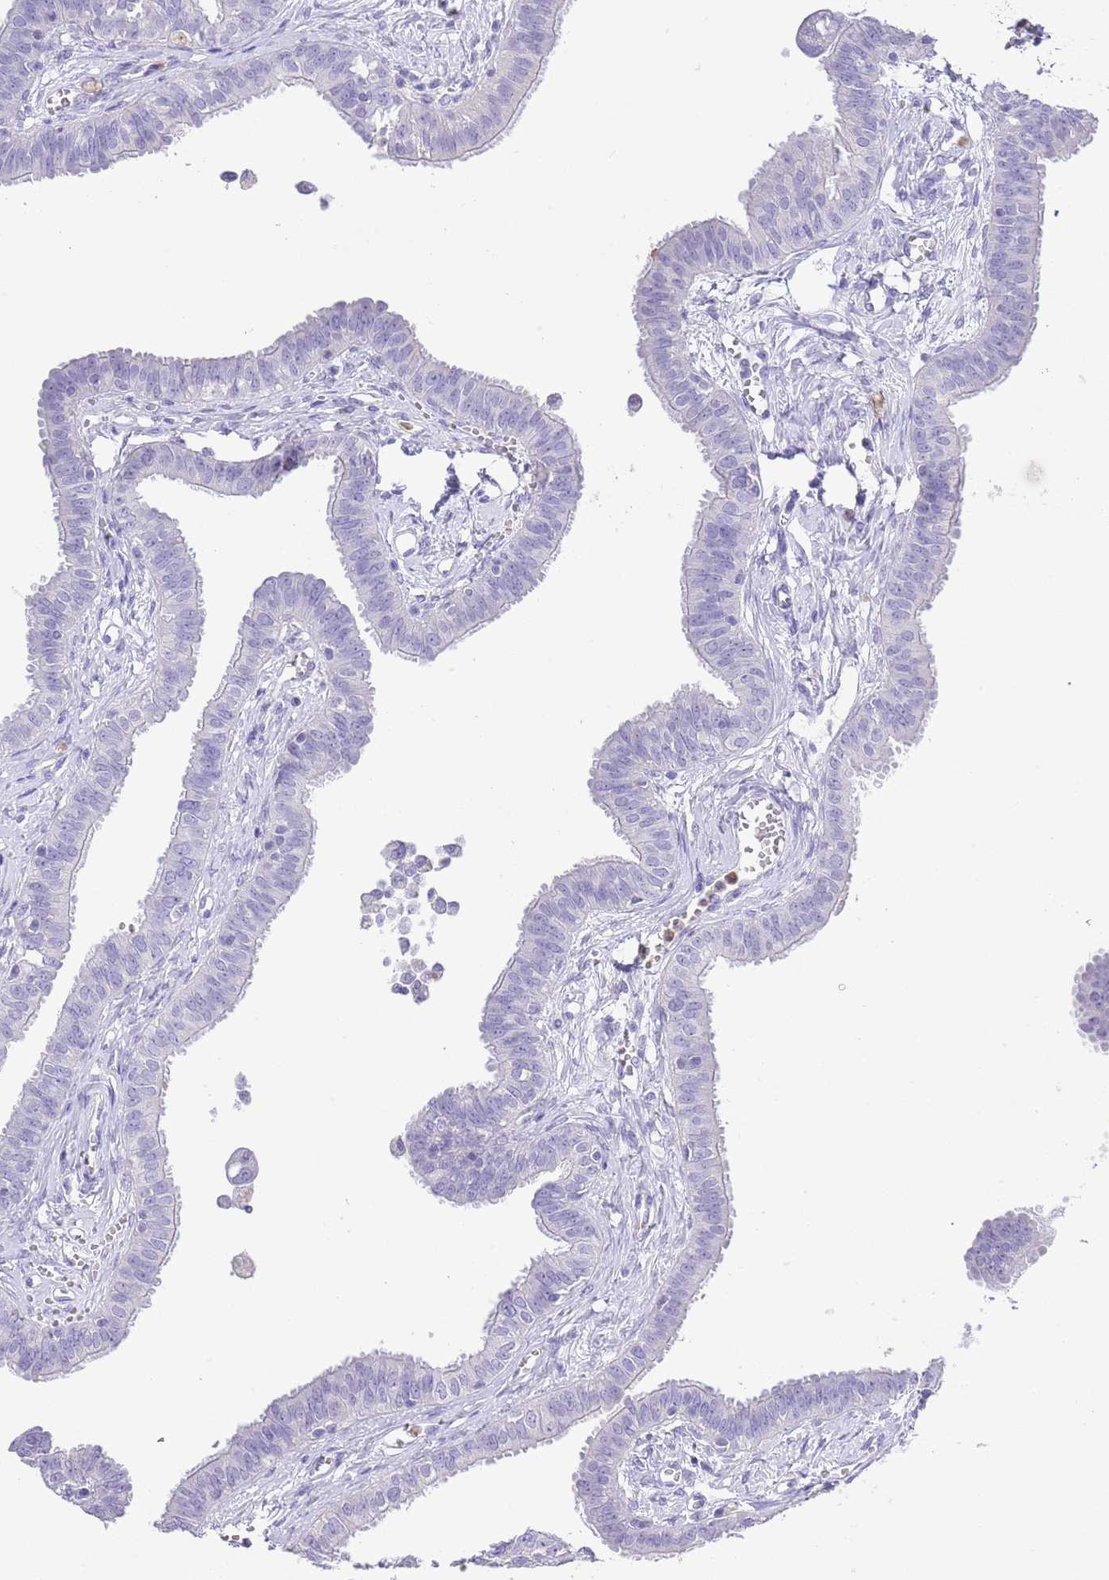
{"staining": {"intensity": "negative", "quantity": "none", "location": "none"}, "tissue": "fallopian tube", "cell_type": "Glandular cells", "image_type": "normal", "snomed": [{"axis": "morphology", "description": "Normal tissue, NOS"}, {"axis": "morphology", "description": "Carcinoma, NOS"}, {"axis": "topography", "description": "Fallopian tube"}, {"axis": "topography", "description": "Ovary"}], "caption": "High power microscopy image of an immunohistochemistry histopathology image of normal fallopian tube, revealing no significant staining in glandular cells.", "gene": "OR2Z1", "patient": {"sex": "female", "age": 59}}